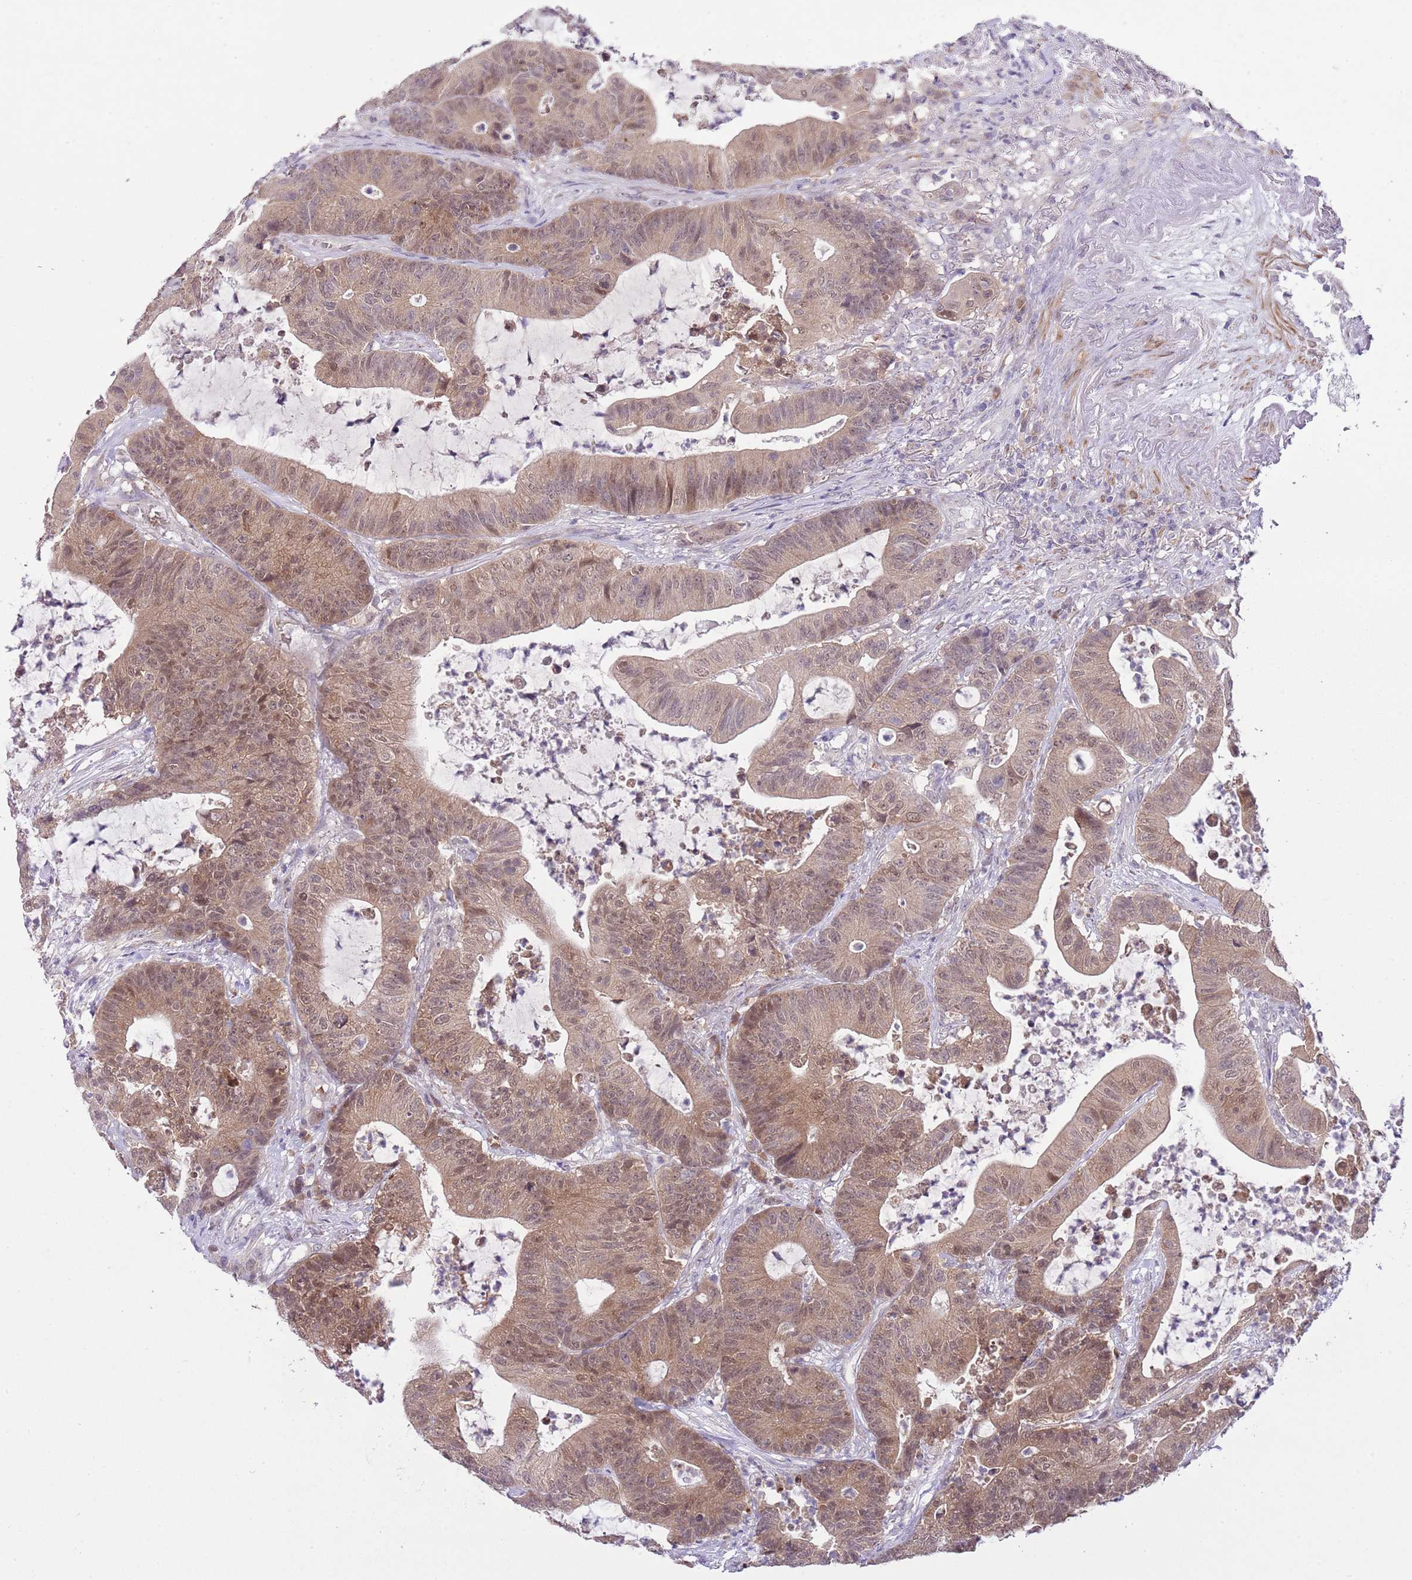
{"staining": {"intensity": "moderate", "quantity": ">75%", "location": "cytoplasmic/membranous,nuclear"}, "tissue": "colorectal cancer", "cell_type": "Tumor cells", "image_type": "cancer", "snomed": [{"axis": "morphology", "description": "Adenocarcinoma, NOS"}, {"axis": "topography", "description": "Colon"}], "caption": "Immunohistochemistry (IHC) photomicrograph of neoplastic tissue: human colorectal cancer stained using IHC shows medium levels of moderate protein expression localized specifically in the cytoplasmic/membranous and nuclear of tumor cells, appearing as a cytoplasmic/membranous and nuclear brown color.", "gene": "GALK2", "patient": {"sex": "female", "age": 84}}